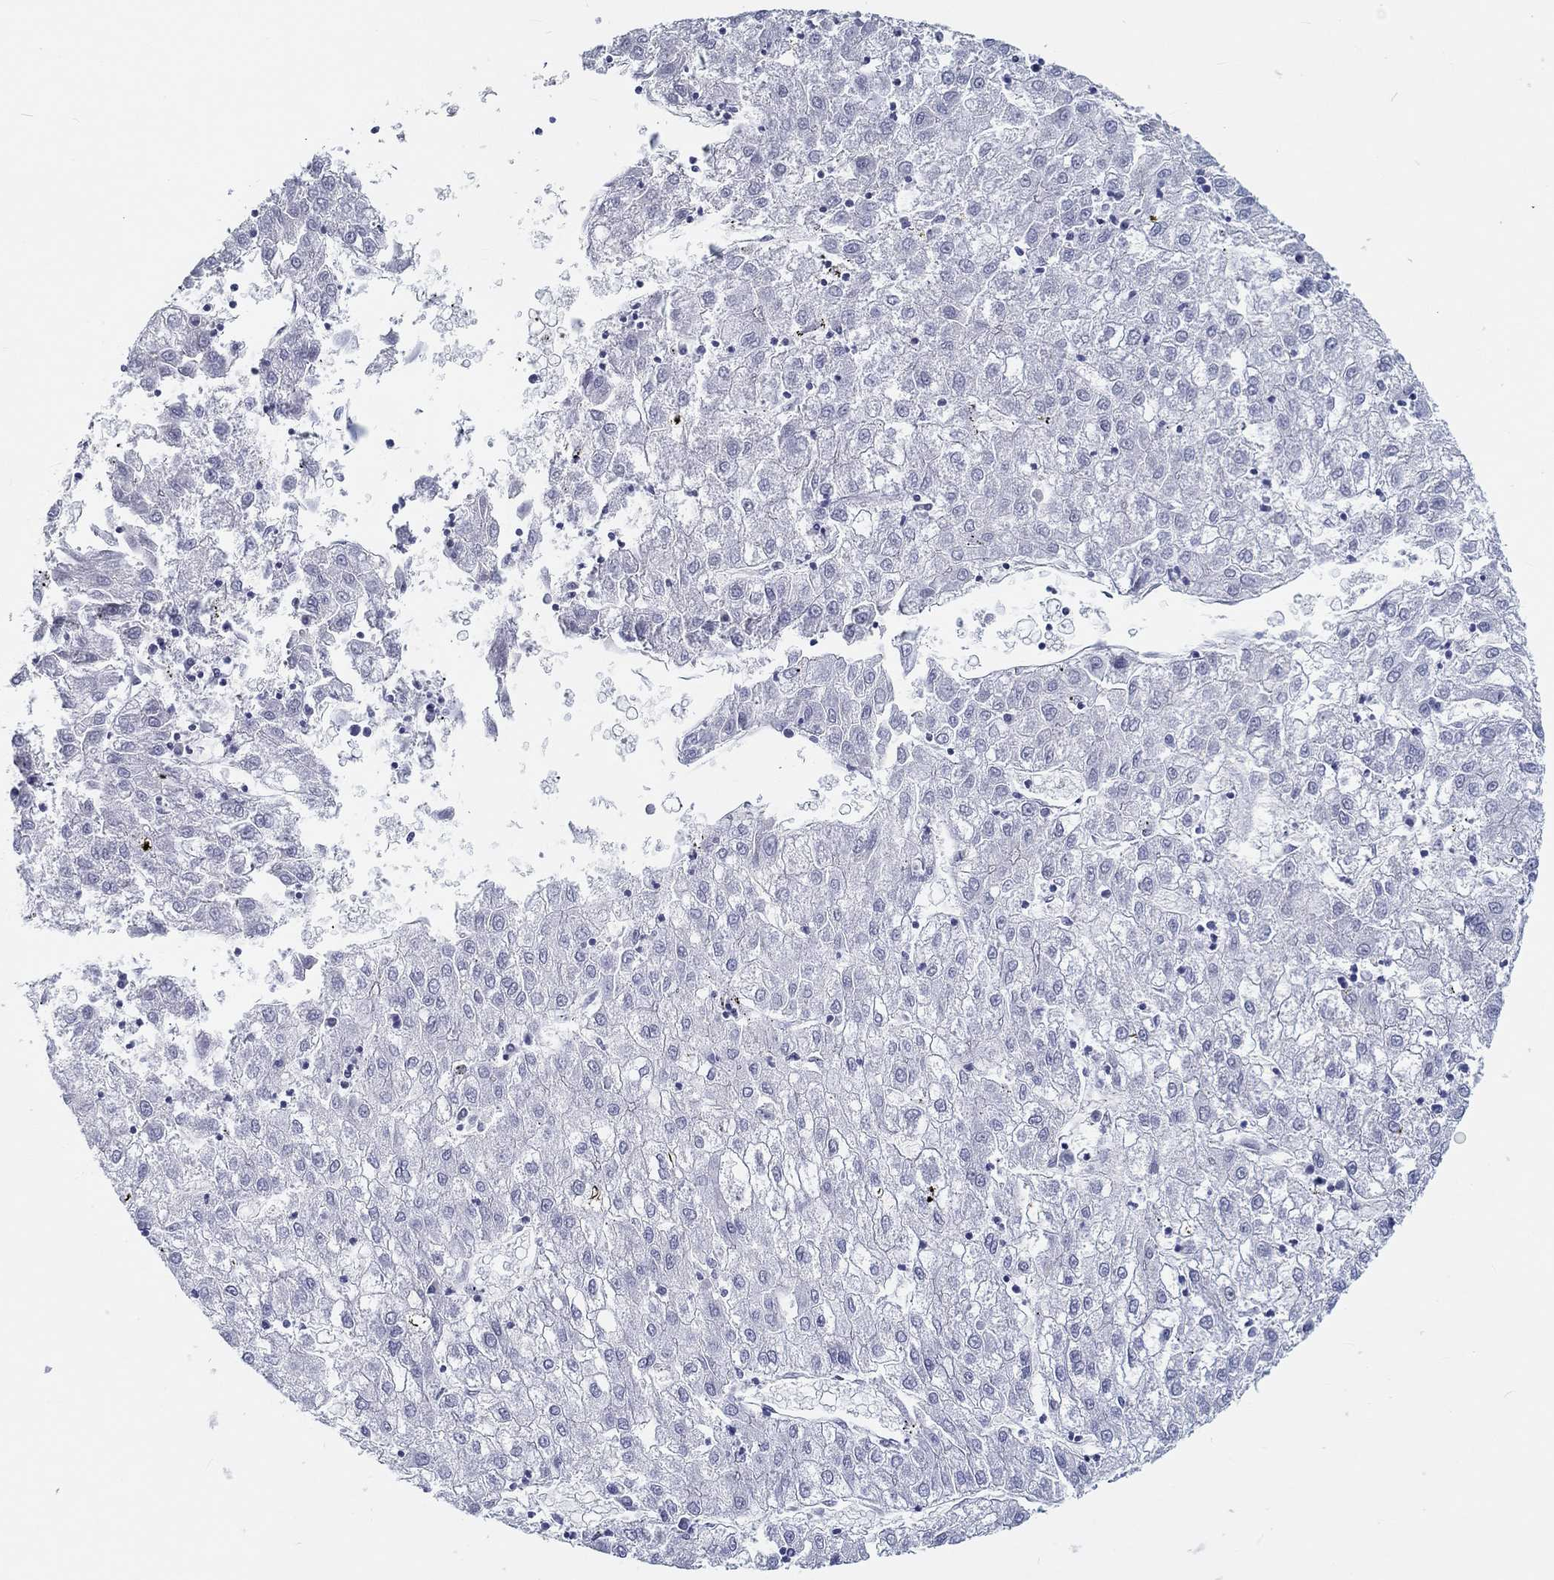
{"staining": {"intensity": "negative", "quantity": "none", "location": "none"}, "tissue": "liver cancer", "cell_type": "Tumor cells", "image_type": "cancer", "snomed": [{"axis": "morphology", "description": "Carcinoma, Hepatocellular, NOS"}, {"axis": "topography", "description": "Liver"}], "caption": "Human liver hepatocellular carcinoma stained for a protein using immunohistochemistry shows no staining in tumor cells.", "gene": "CRYGD", "patient": {"sex": "male", "age": 72}}